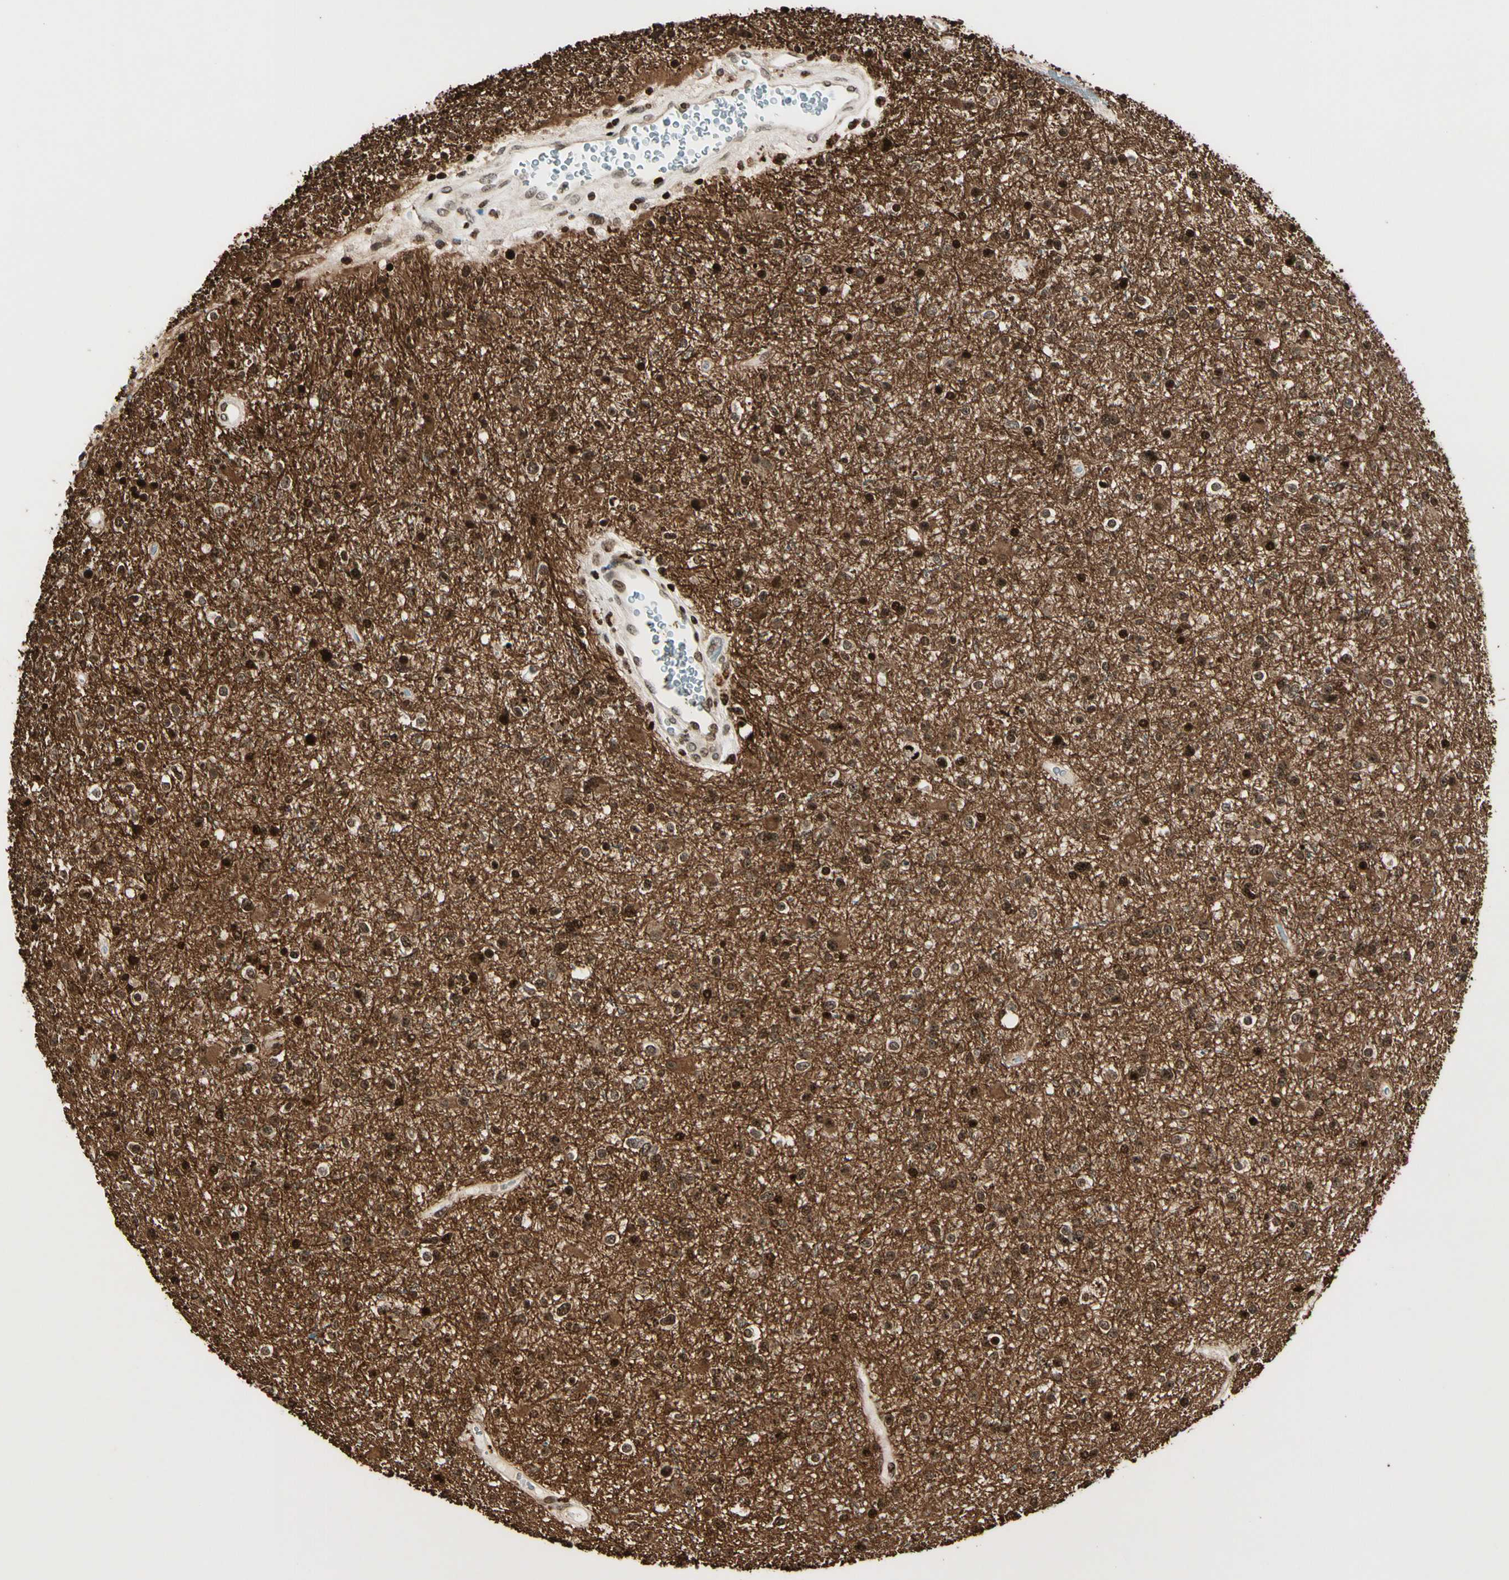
{"staining": {"intensity": "moderate", "quantity": ">75%", "location": "cytoplasmic/membranous,nuclear"}, "tissue": "glioma", "cell_type": "Tumor cells", "image_type": "cancer", "snomed": [{"axis": "morphology", "description": "Glioma, malignant, High grade"}, {"axis": "topography", "description": "Brain"}], "caption": "Protein staining demonstrates moderate cytoplasmic/membranous and nuclear staining in approximately >75% of tumor cells in glioma.", "gene": "TSHZ3", "patient": {"sex": "male", "age": 33}}